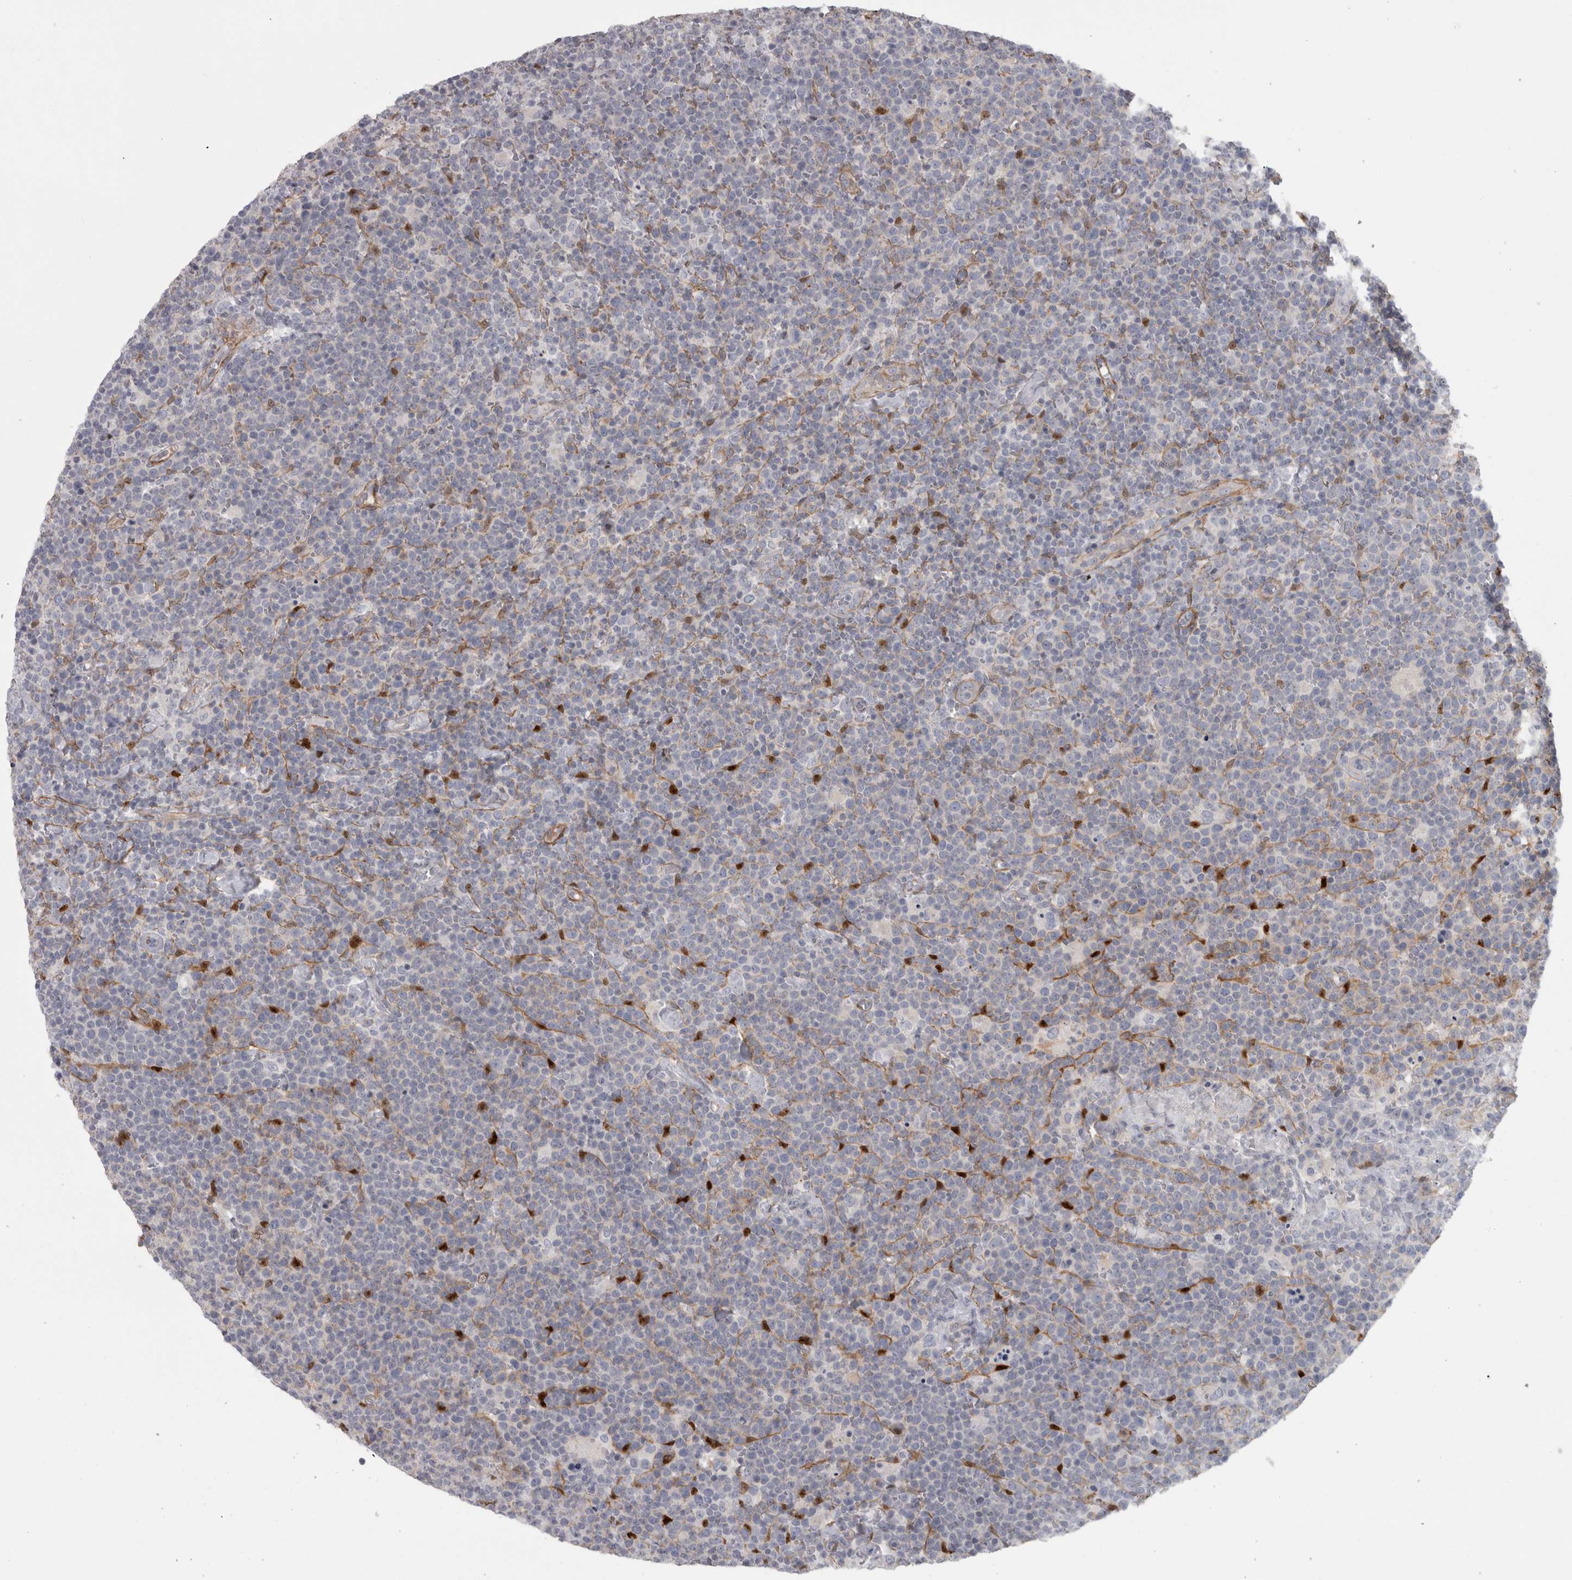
{"staining": {"intensity": "negative", "quantity": "none", "location": "none"}, "tissue": "lymphoma", "cell_type": "Tumor cells", "image_type": "cancer", "snomed": [{"axis": "morphology", "description": "Malignant lymphoma, non-Hodgkin's type, High grade"}, {"axis": "topography", "description": "Lymph node"}], "caption": "Immunohistochemistry (IHC) of human lymphoma exhibits no positivity in tumor cells.", "gene": "PPP1R12B", "patient": {"sex": "male", "age": 61}}